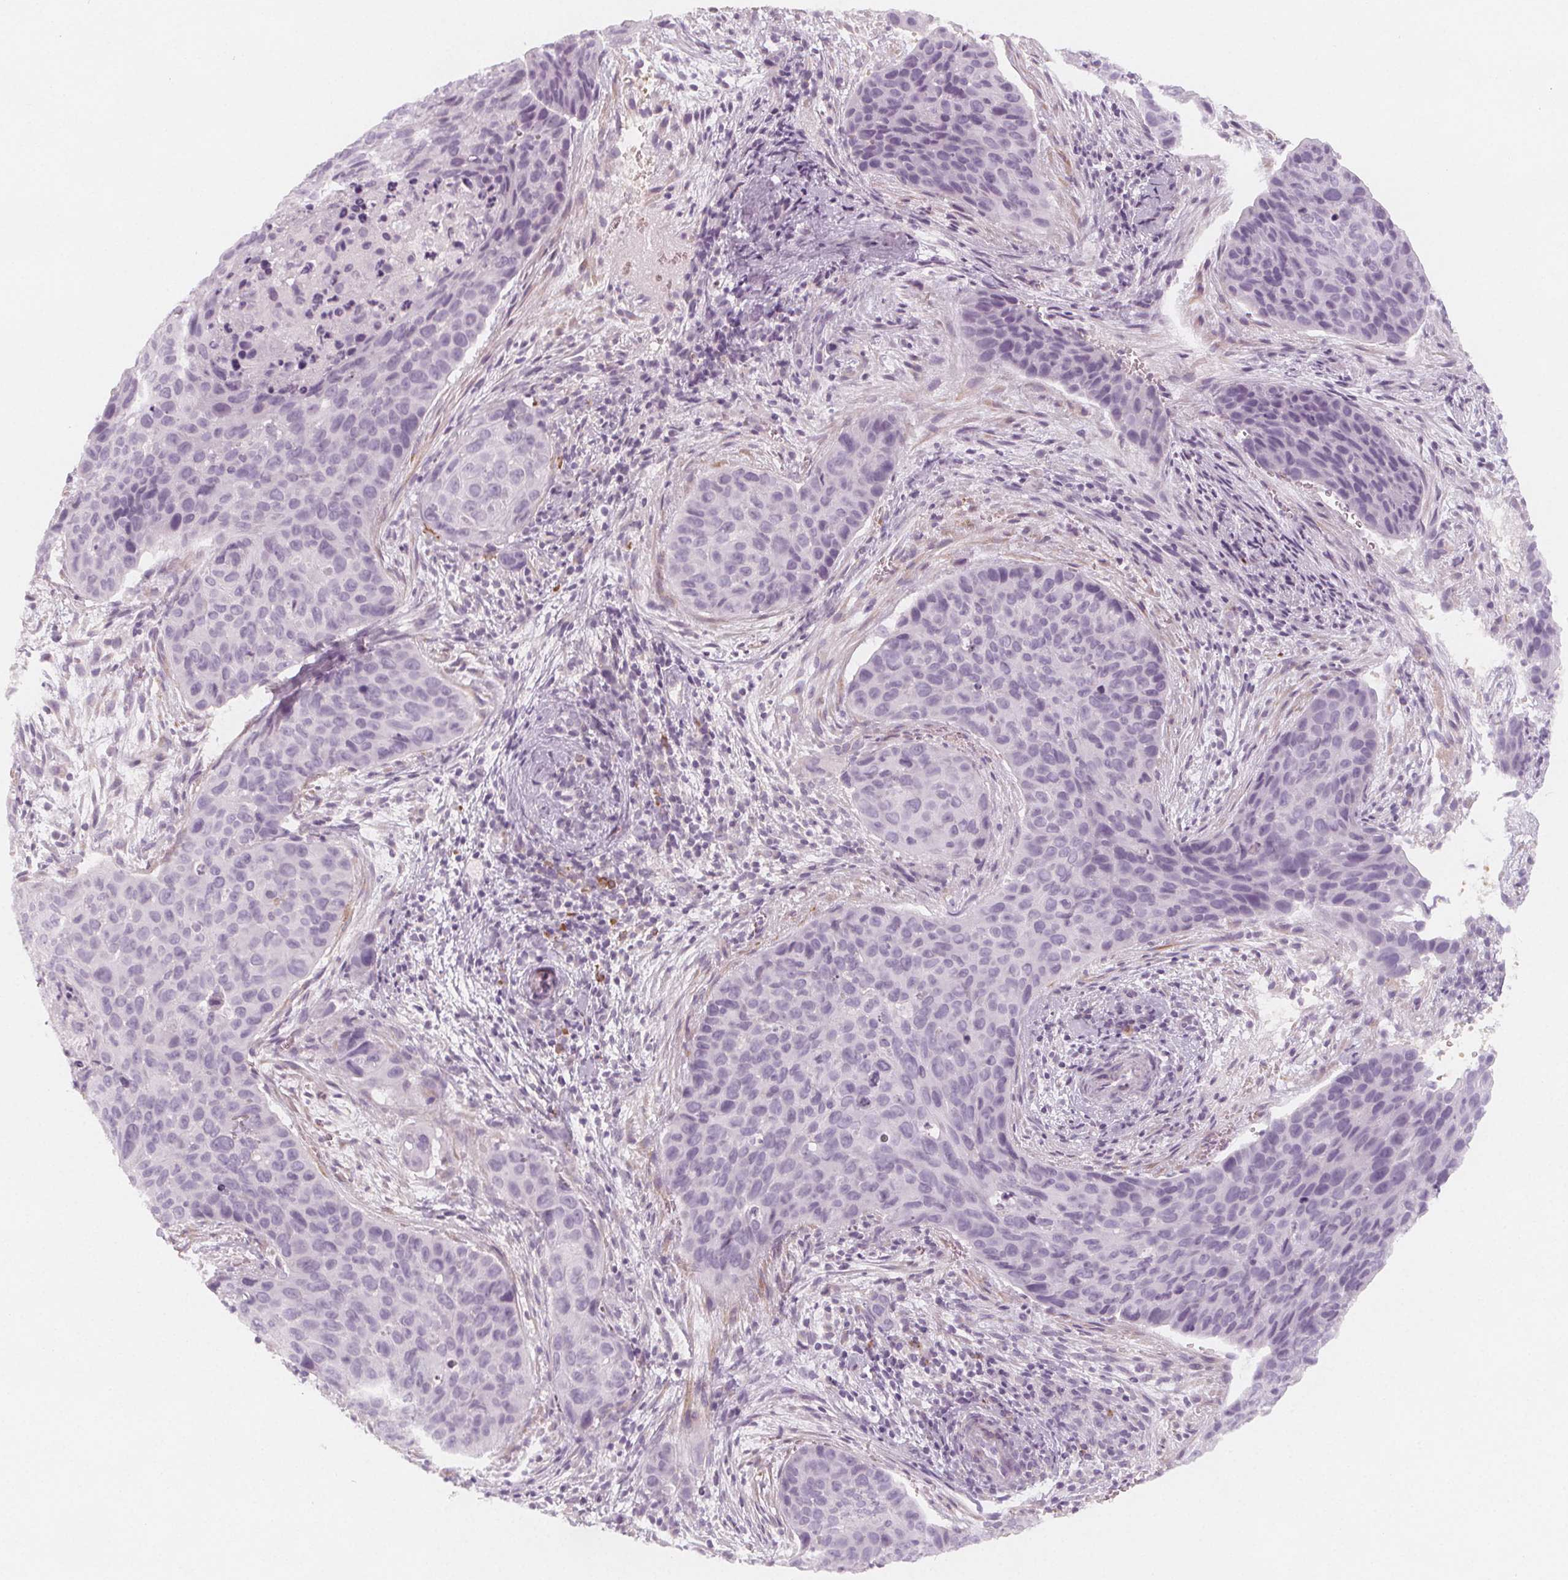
{"staining": {"intensity": "negative", "quantity": "none", "location": "none"}, "tissue": "cervical cancer", "cell_type": "Tumor cells", "image_type": "cancer", "snomed": [{"axis": "morphology", "description": "Squamous cell carcinoma, NOS"}, {"axis": "topography", "description": "Cervix"}], "caption": "Immunohistochemistry (IHC) micrograph of neoplastic tissue: human cervical squamous cell carcinoma stained with DAB demonstrates no significant protein staining in tumor cells.", "gene": "MAP1A", "patient": {"sex": "female", "age": 35}}